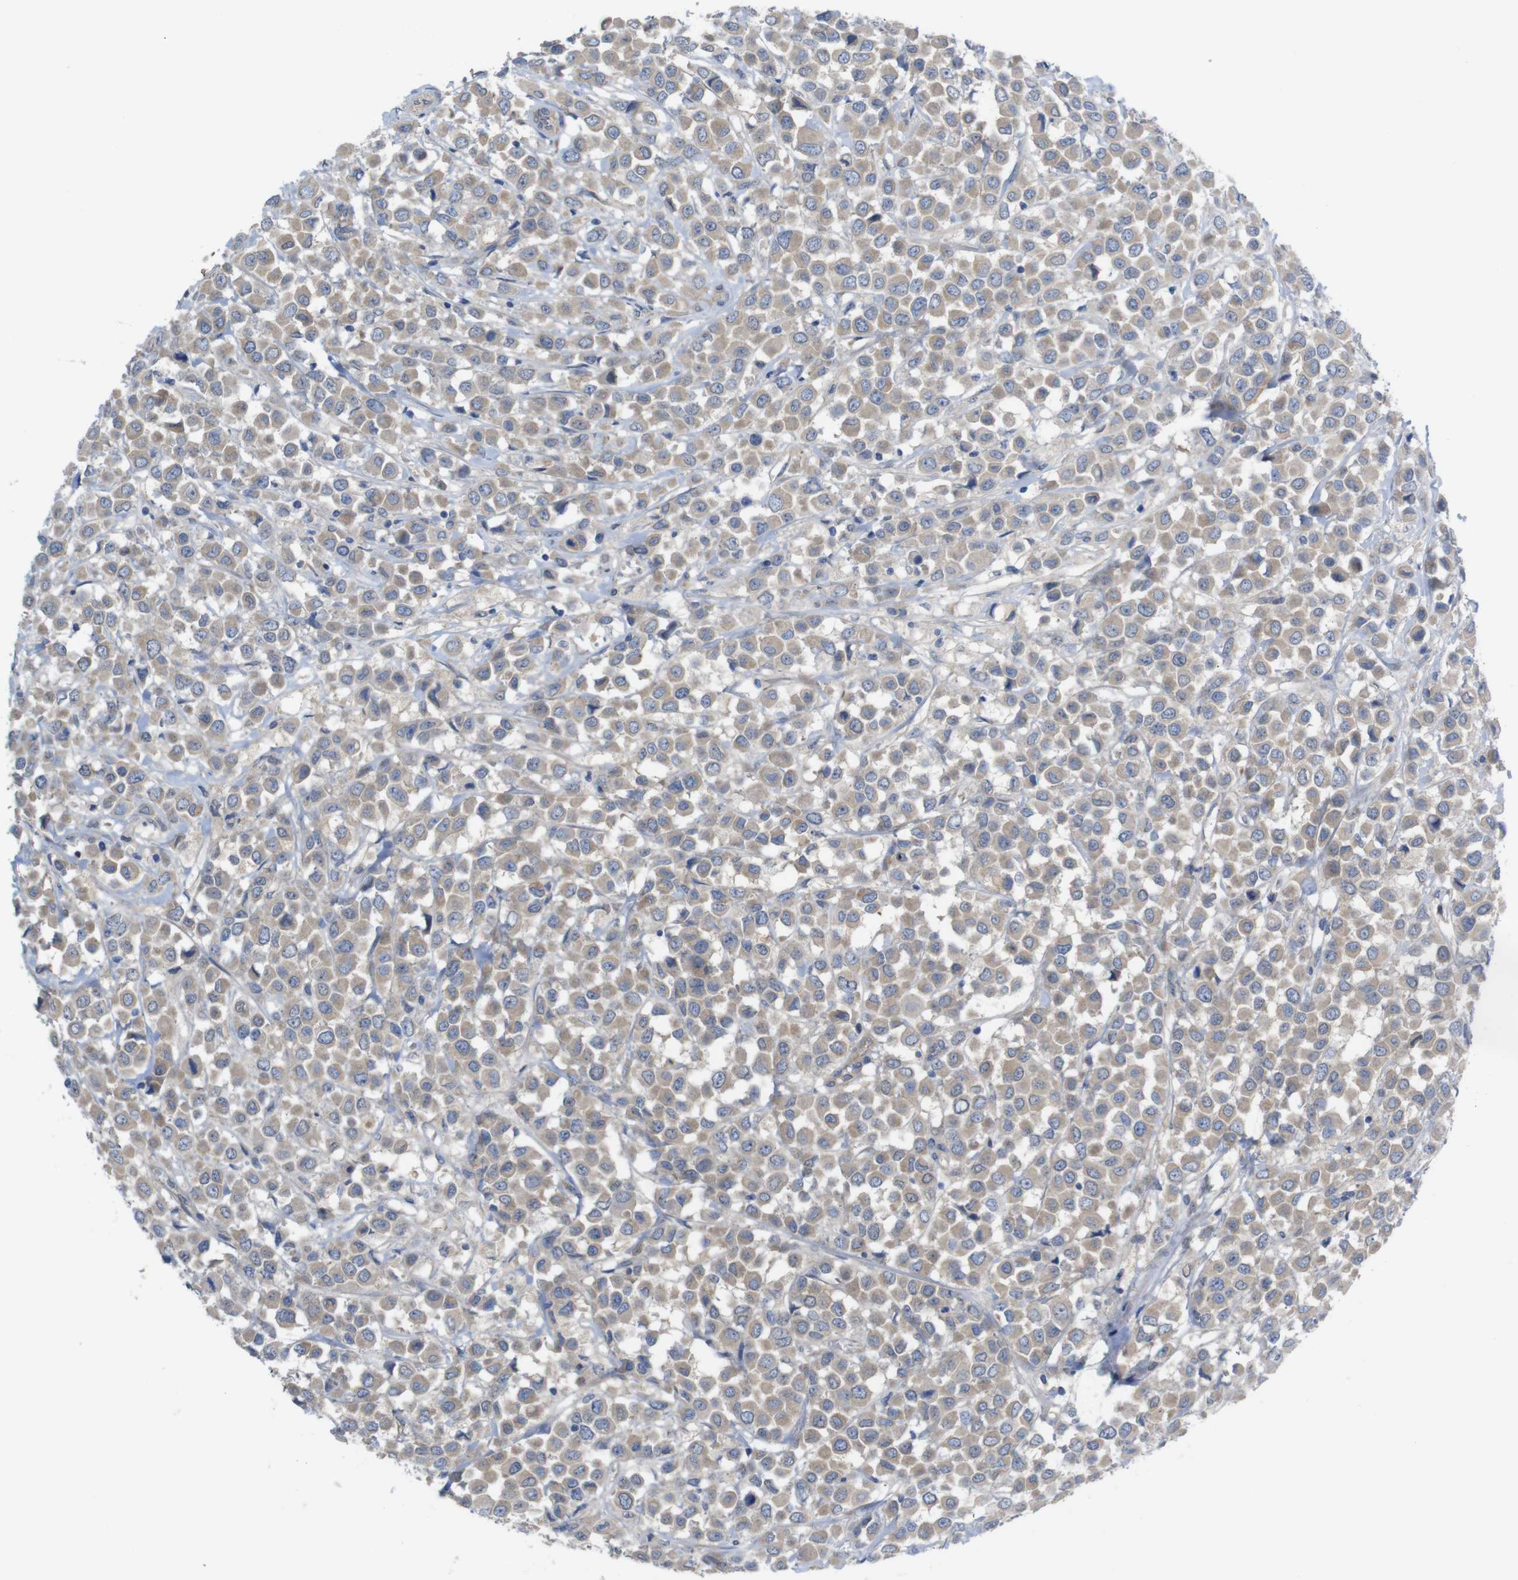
{"staining": {"intensity": "weak", "quantity": ">75%", "location": "cytoplasmic/membranous"}, "tissue": "breast cancer", "cell_type": "Tumor cells", "image_type": "cancer", "snomed": [{"axis": "morphology", "description": "Duct carcinoma"}, {"axis": "topography", "description": "Breast"}], "caption": "Intraductal carcinoma (breast) was stained to show a protein in brown. There is low levels of weak cytoplasmic/membranous positivity in about >75% of tumor cells.", "gene": "KIDINS220", "patient": {"sex": "female", "age": 61}}